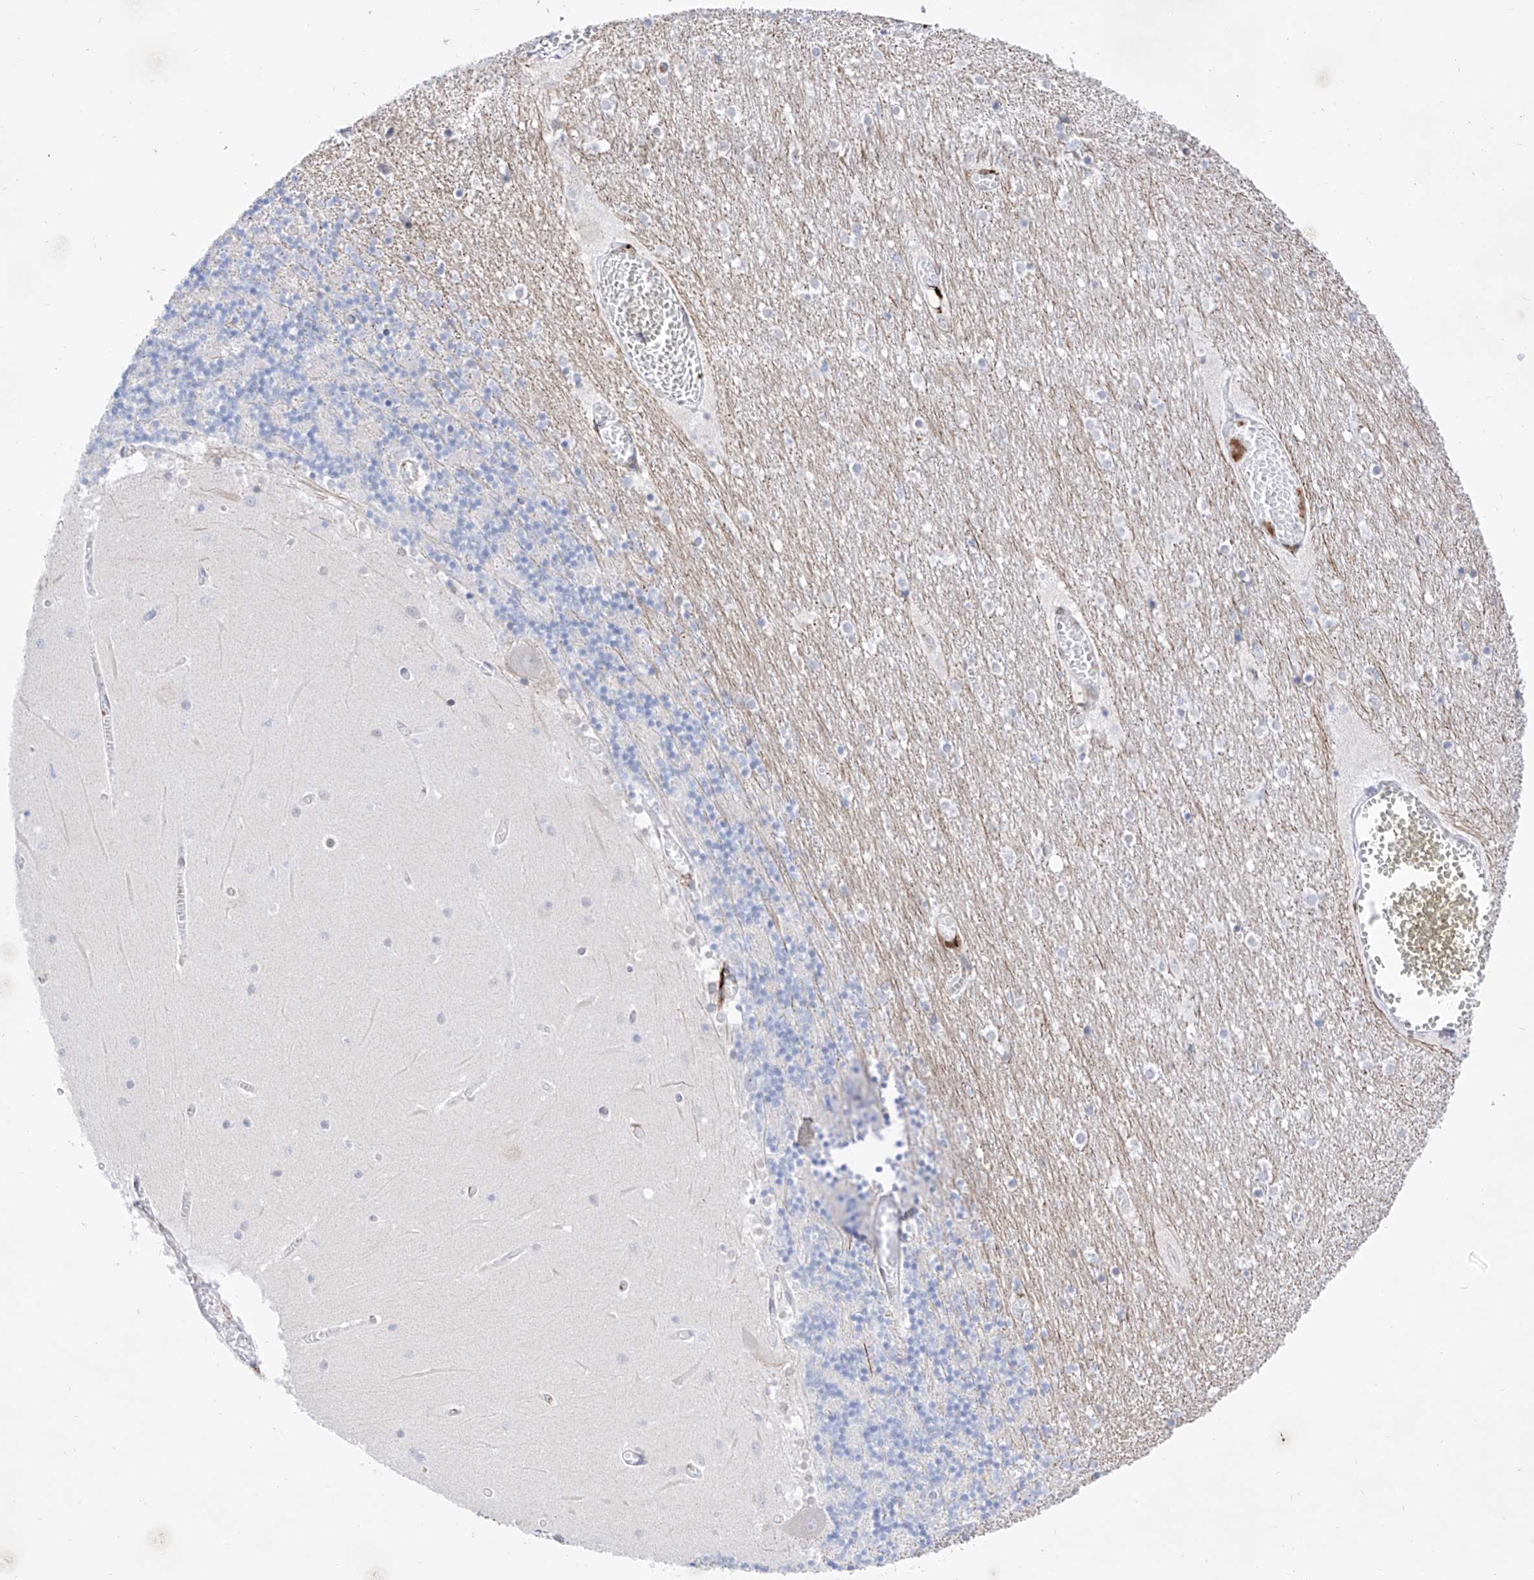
{"staining": {"intensity": "negative", "quantity": "none", "location": "none"}, "tissue": "cerebellum", "cell_type": "Cells in granular layer", "image_type": "normal", "snomed": [{"axis": "morphology", "description": "Normal tissue, NOS"}, {"axis": "topography", "description": "Cerebellum"}], "caption": "High magnification brightfield microscopy of normal cerebellum stained with DAB (3,3'-diaminobenzidine) (brown) and counterstained with hematoxylin (blue): cells in granular layer show no significant staining. (DAB (3,3'-diaminobenzidine) immunohistochemistry (IHC), high magnification).", "gene": "LCLAT1", "patient": {"sex": "female", "age": 28}}